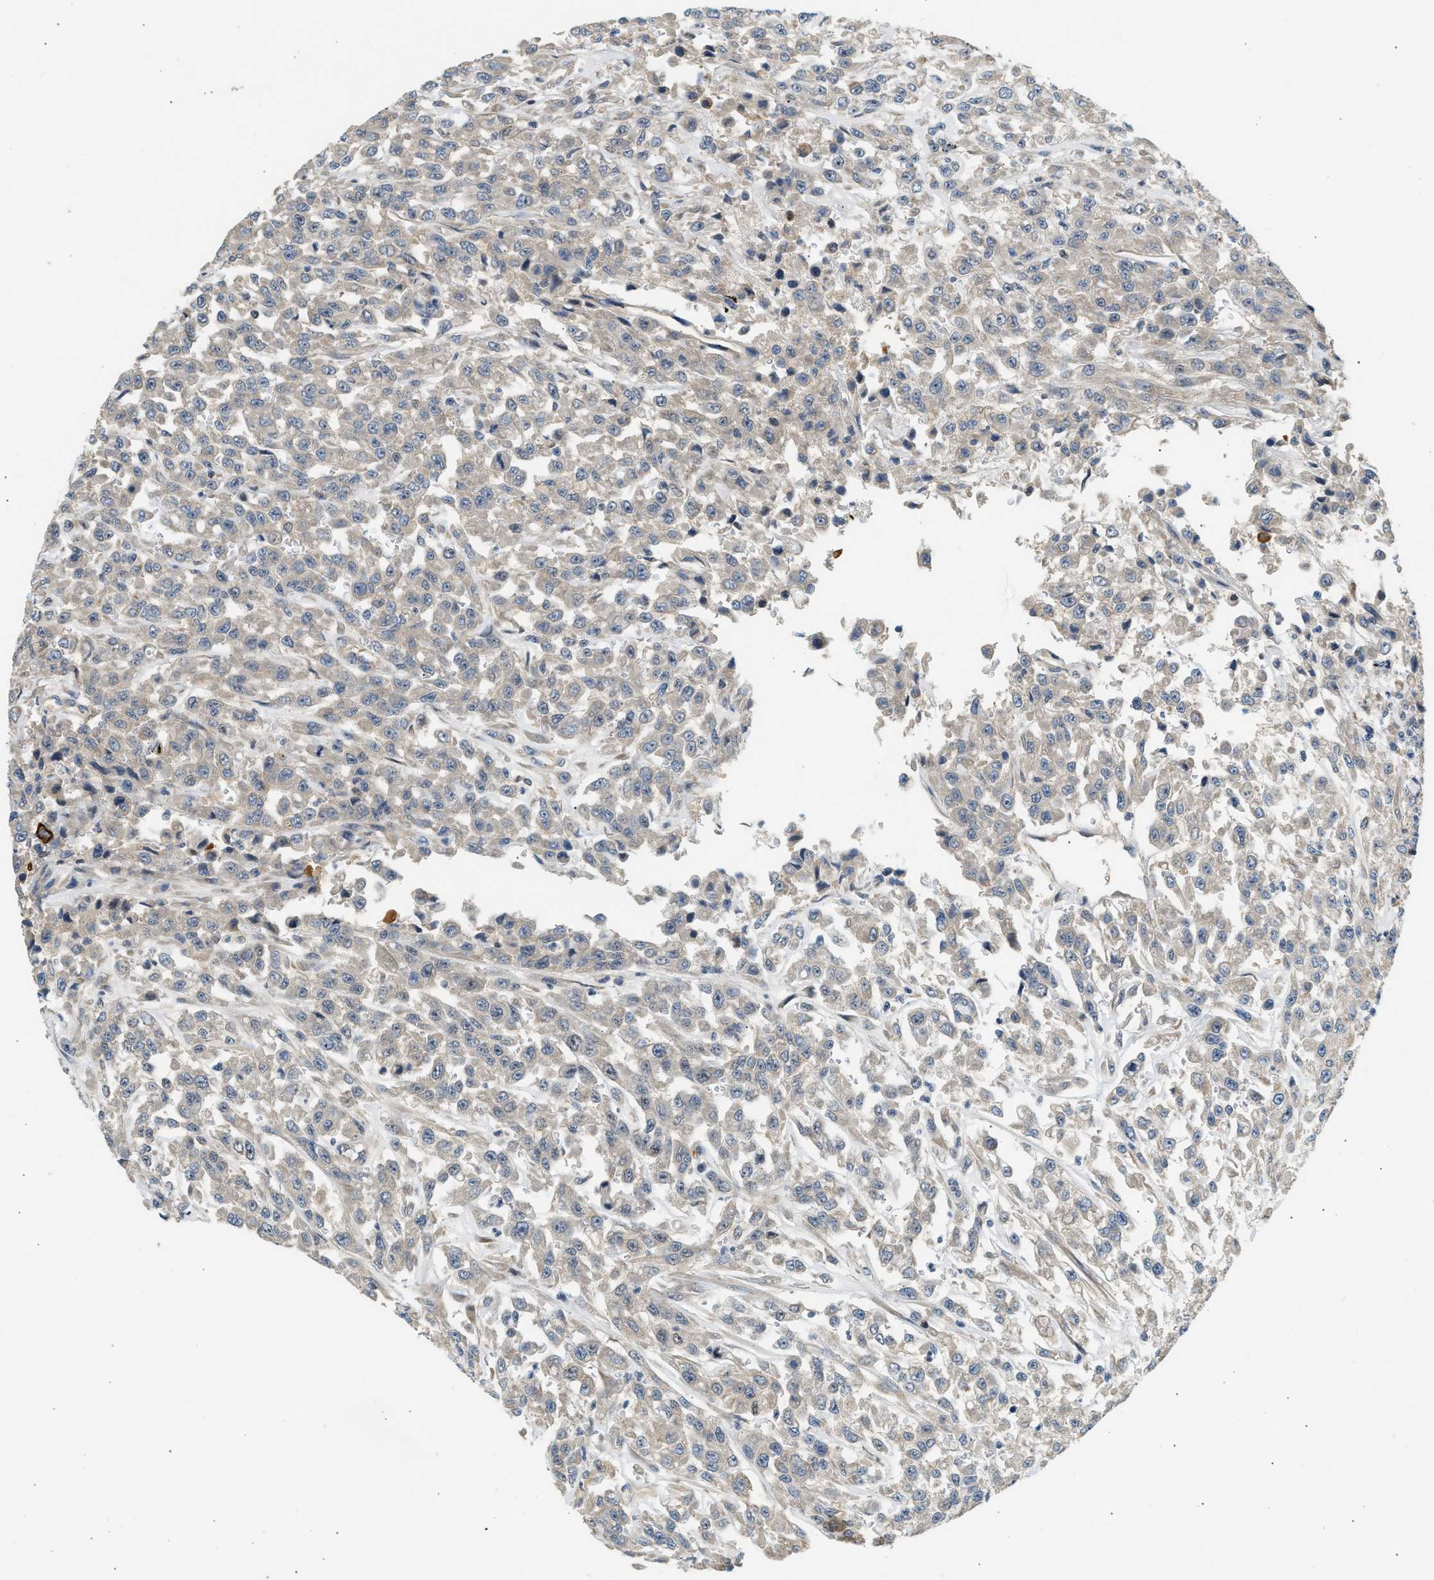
{"staining": {"intensity": "negative", "quantity": "none", "location": "none"}, "tissue": "urothelial cancer", "cell_type": "Tumor cells", "image_type": "cancer", "snomed": [{"axis": "morphology", "description": "Urothelial carcinoma, High grade"}, {"axis": "topography", "description": "Urinary bladder"}], "caption": "Immunohistochemical staining of human urothelial carcinoma (high-grade) displays no significant expression in tumor cells.", "gene": "WDR31", "patient": {"sex": "male", "age": 46}}